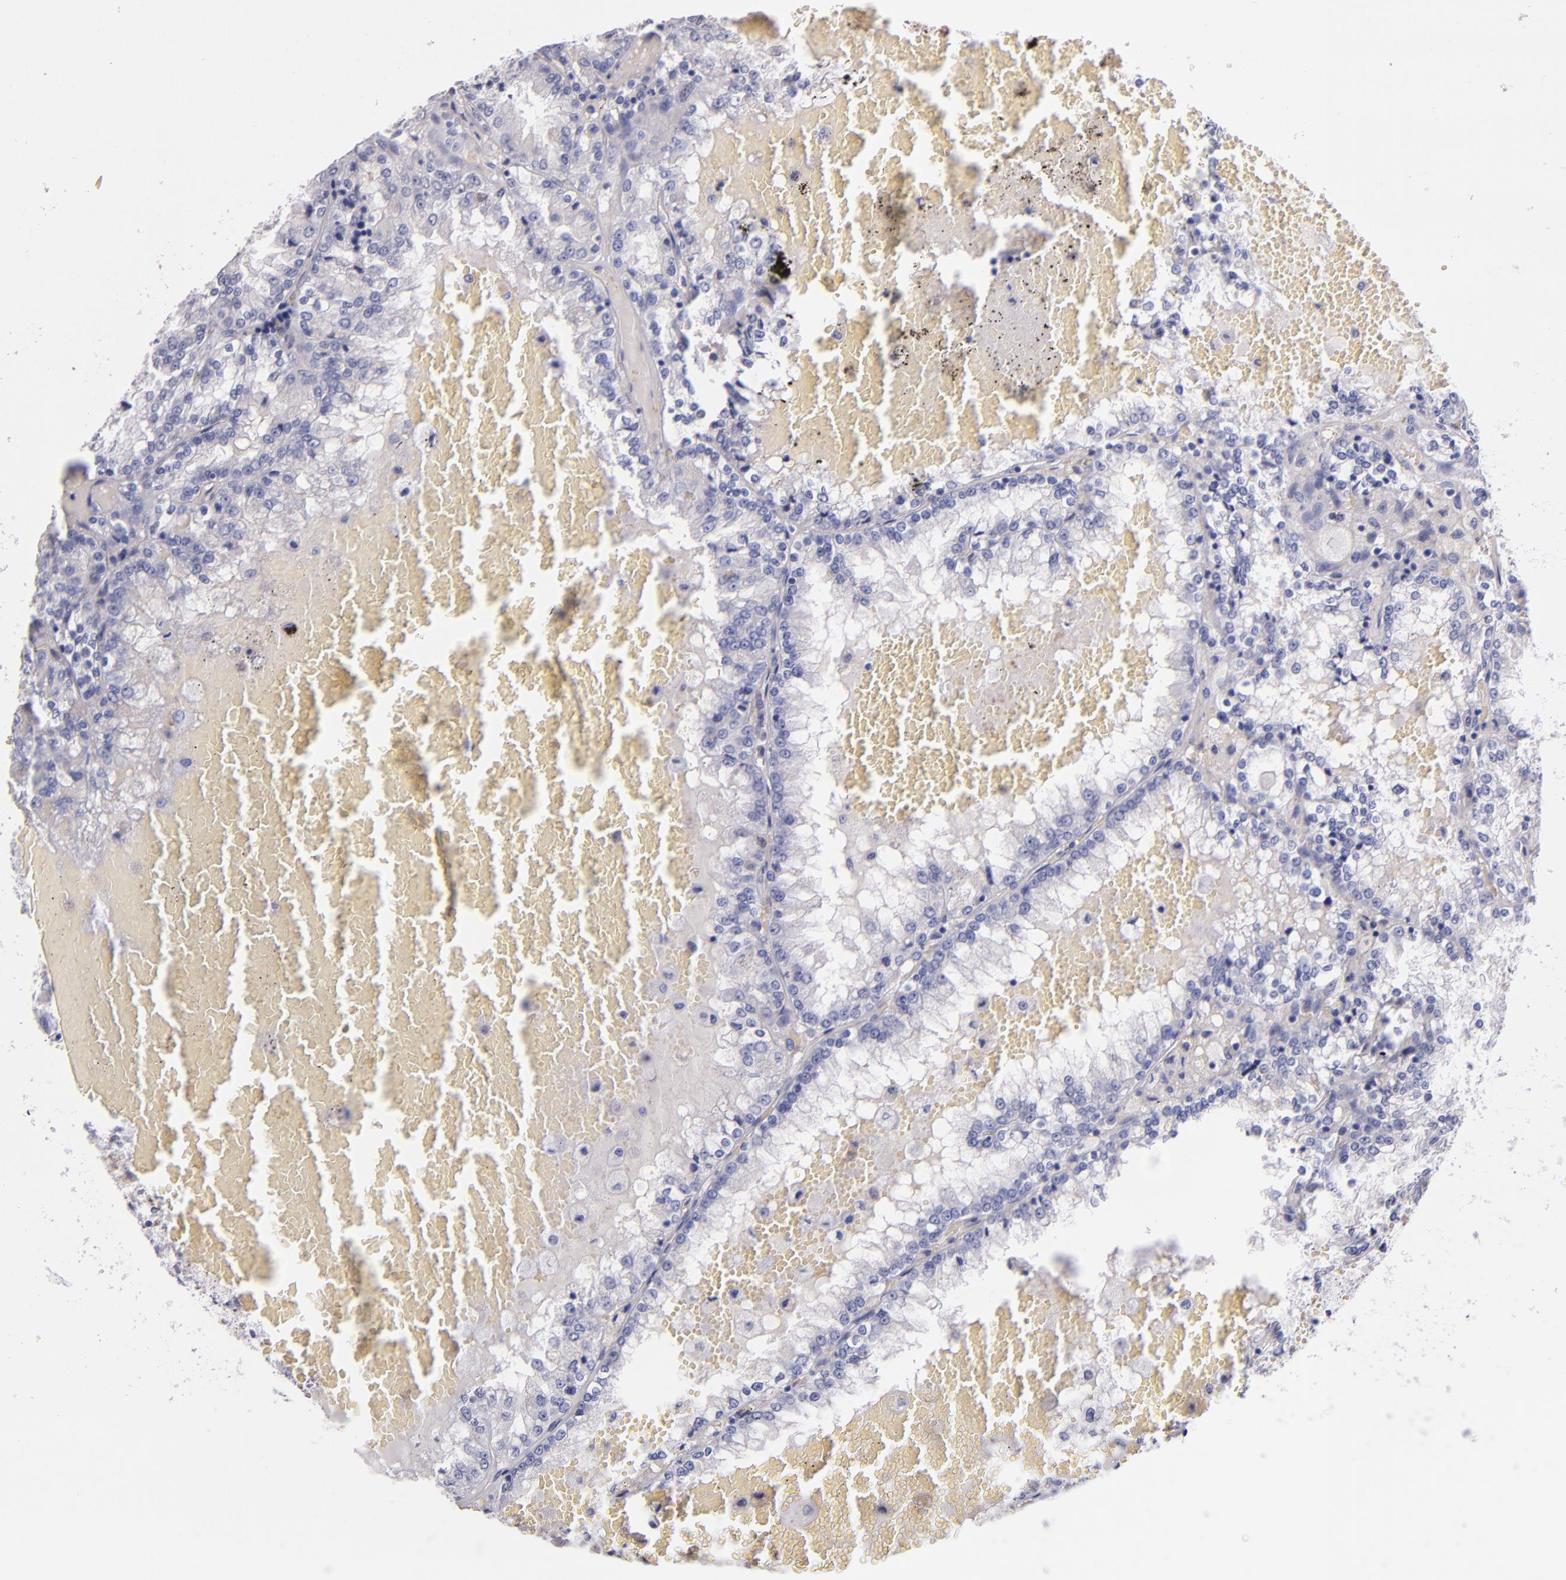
{"staining": {"intensity": "negative", "quantity": "none", "location": "none"}, "tissue": "renal cancer", "cell_type": "Tumor cells", "image_type": "cancer", "snomed": [{"axis": "morphology", "description": "Adenocarcinoma, NOS"}, {"axis": "topography", "description": "Kidney"}], "caption": "The image shows no staining of tumor cells in renal adenocarcinoma. (Stains: DAB (3,3'-diaminobenzidine) IHC with hematoxylin counter stain, Microscopy: brightfield microscopy at high magnification).", "gene": "F13A1", "patient": {"sex": "female", "age": 56}}